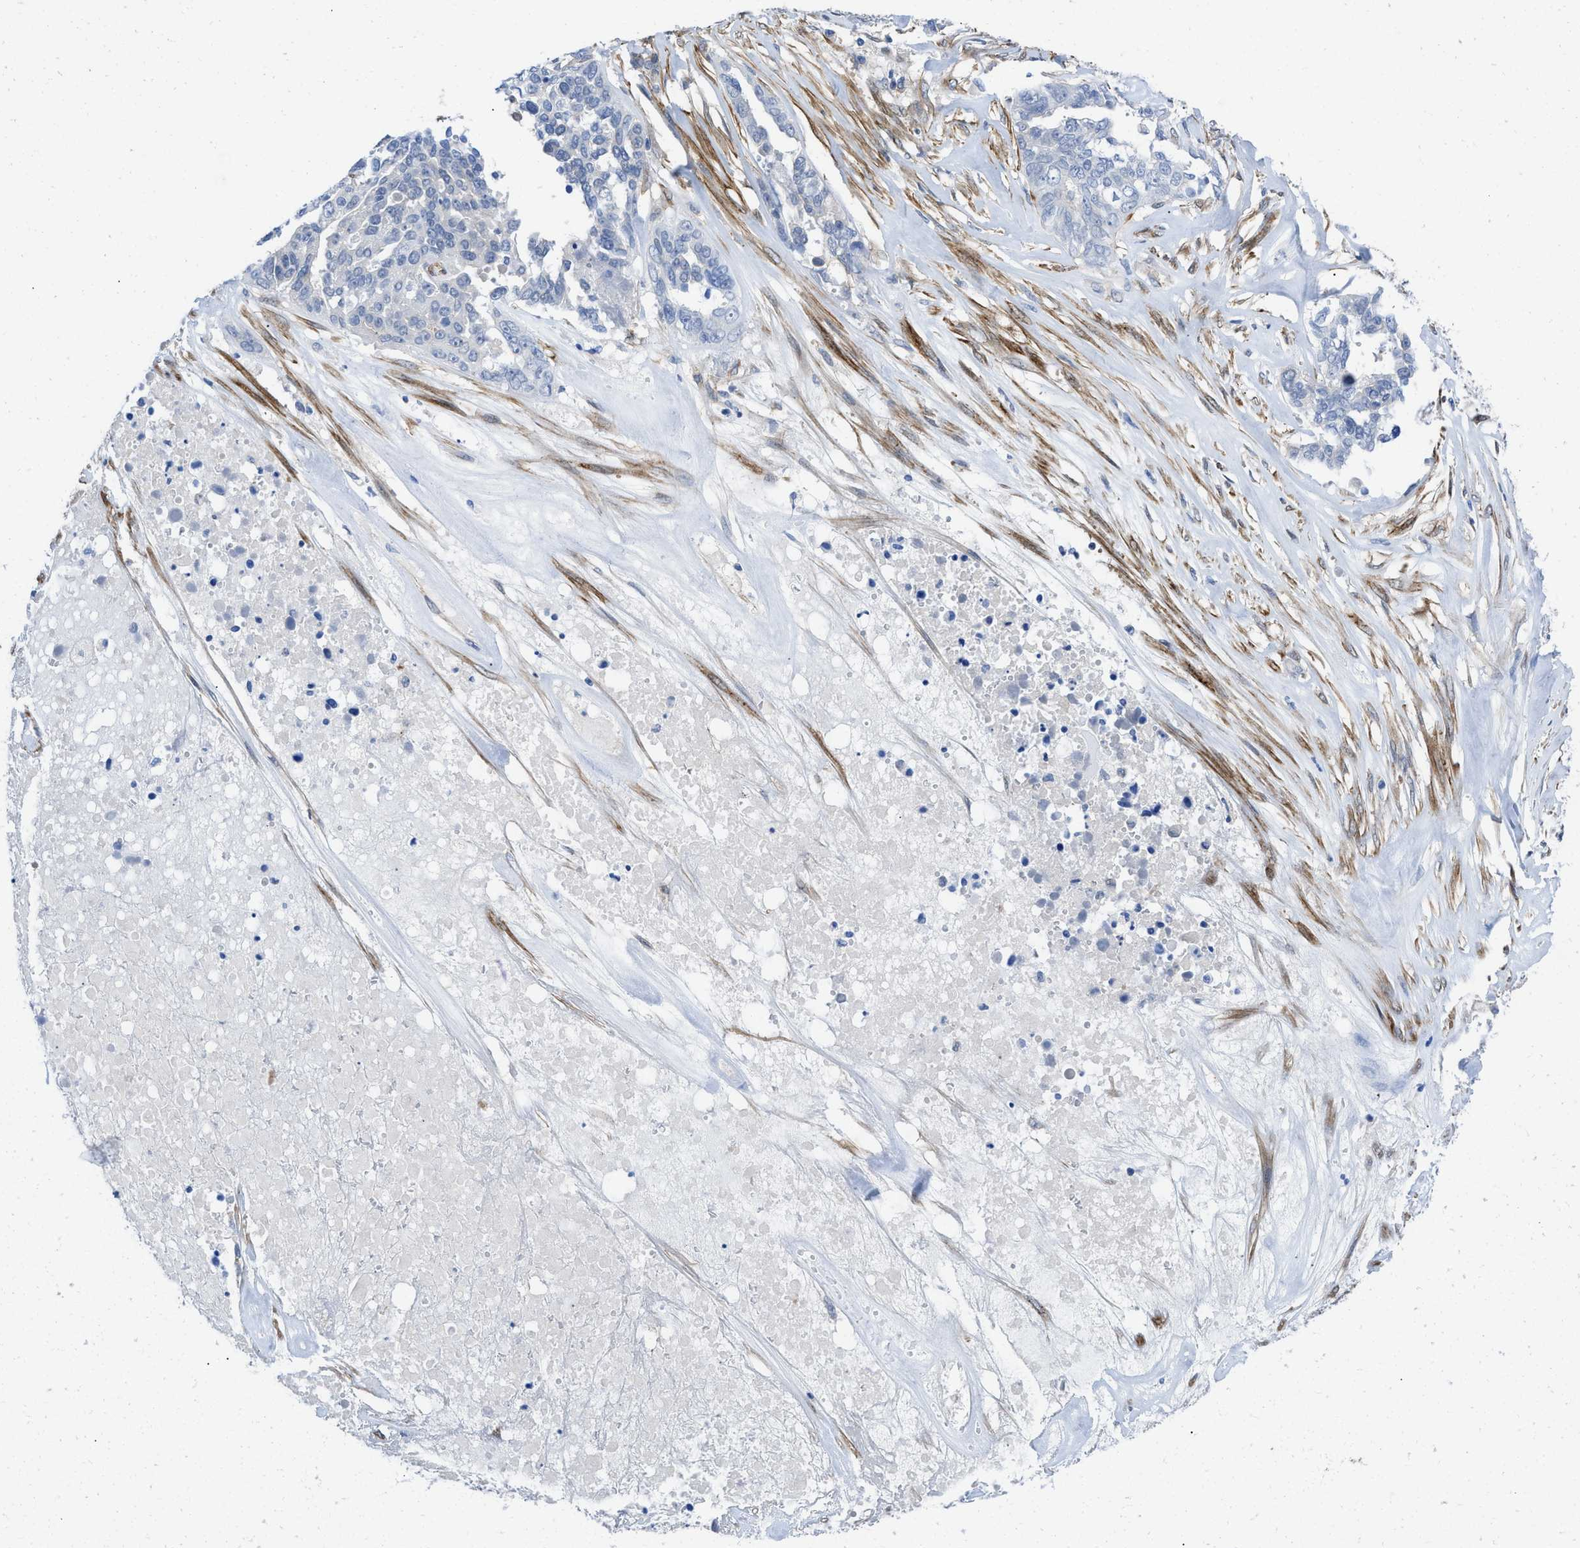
{"staining": {"intensity": "negative", "quantity": "none", "location": "none"}, "tissue": "ovarian cancer", "cell_type": "Tumor cells", "image_type": "cancer", "snomed": [{"axis": "morphology", "description": "Cystadenocarcinoma, serous, NOS"}, {"axis": "topography", "description": "Ovary"}], "caption": "Tumor cells are negative for brown protein staining in ovarian cancer (serous cystadenocarcinoma).", "gene": "PDLIM5", "patient": {"sex": "female", "age": 44}}